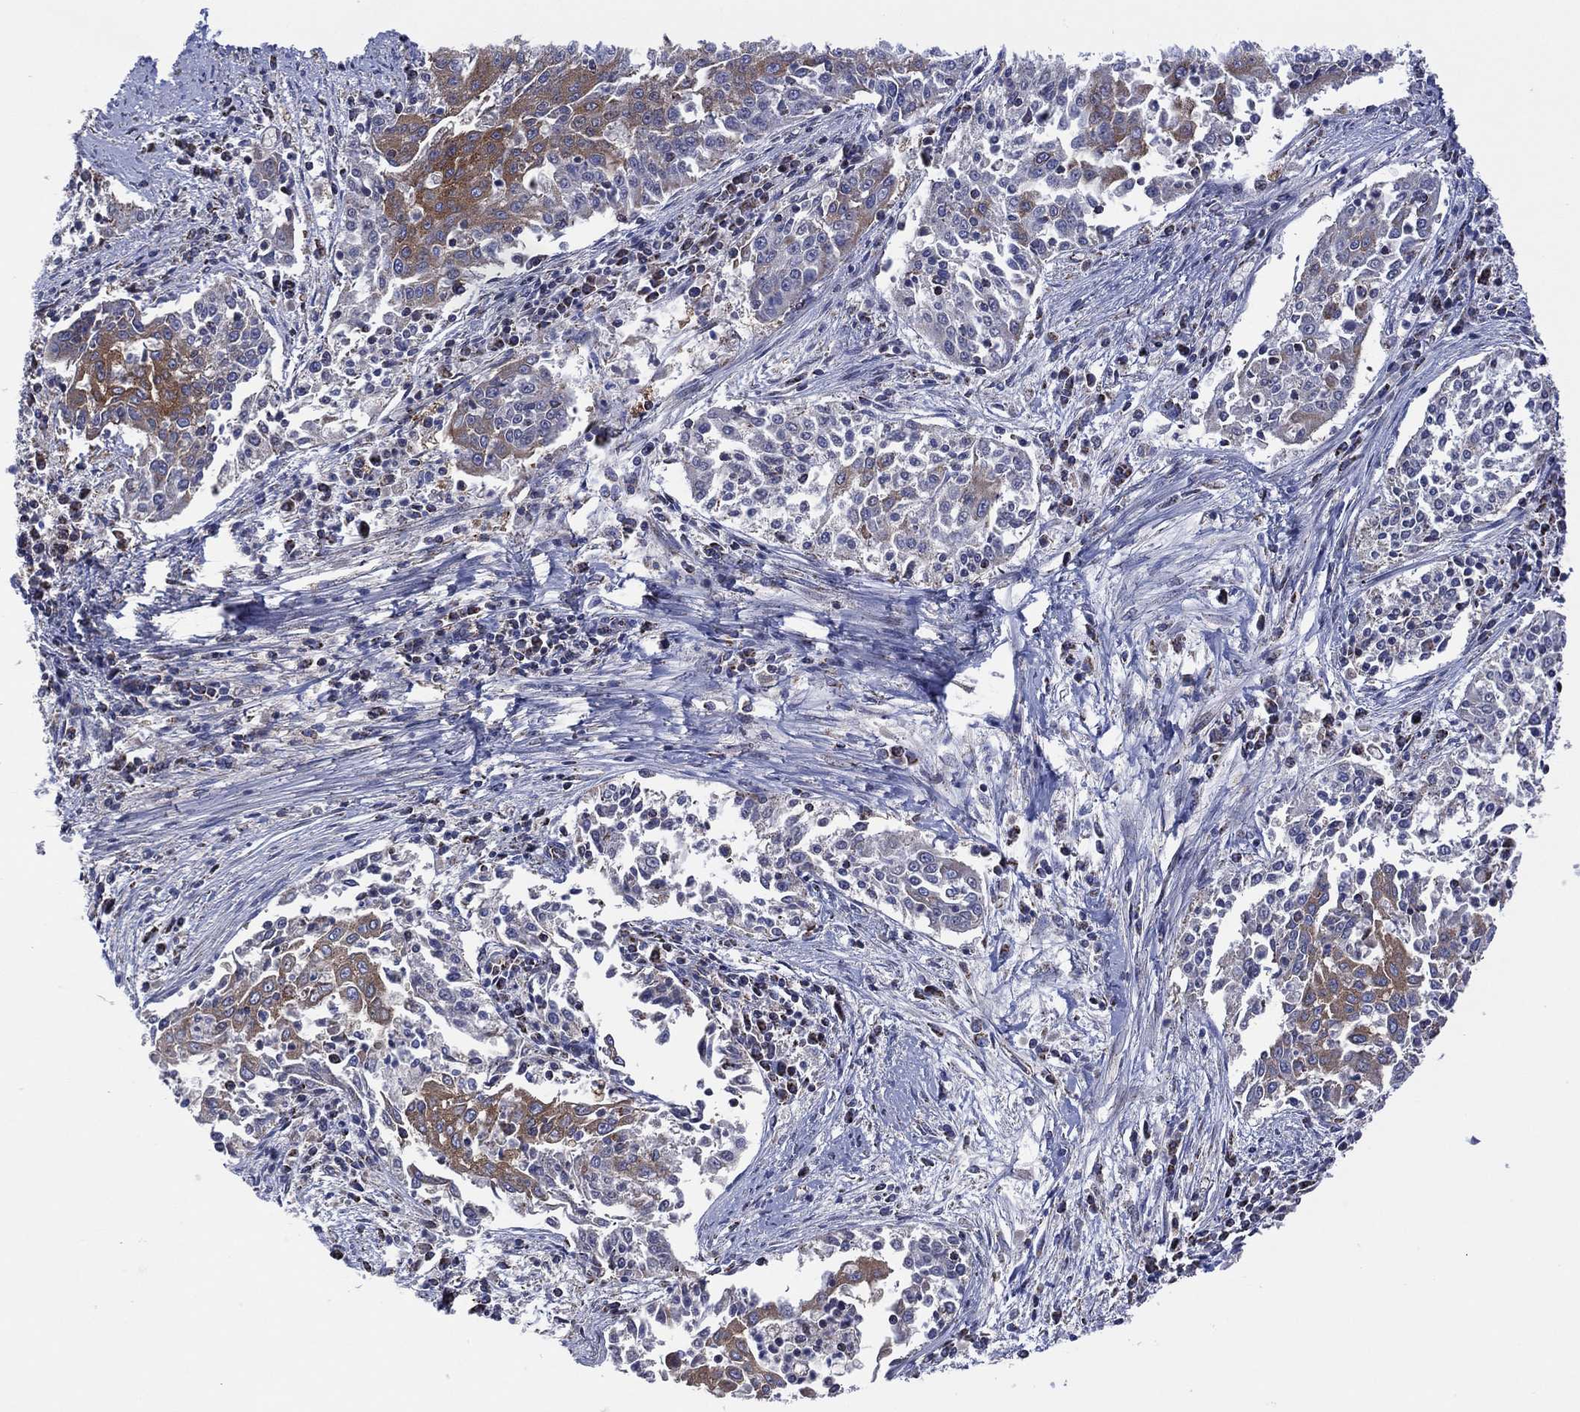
{"staining": {"intensity": "weak", "quantity": "<25%", "location": "cytoplasmic/membranous"}, "tissue": "cervical cancer", "cell_type": "Tumor cells", "image_type": "cancer", "snomed": [{"axis": "morphology", "description": "Squamous cell carcinoma, NOS"}, {"axis": "topography", "description": "Cervix"}], "caption": "IHC of human cervical squamous cell carcinoma demonstrates no staining in tumor cells.", "gene": "PIDD1", "patient": {"sex": "female", "age": 41}}